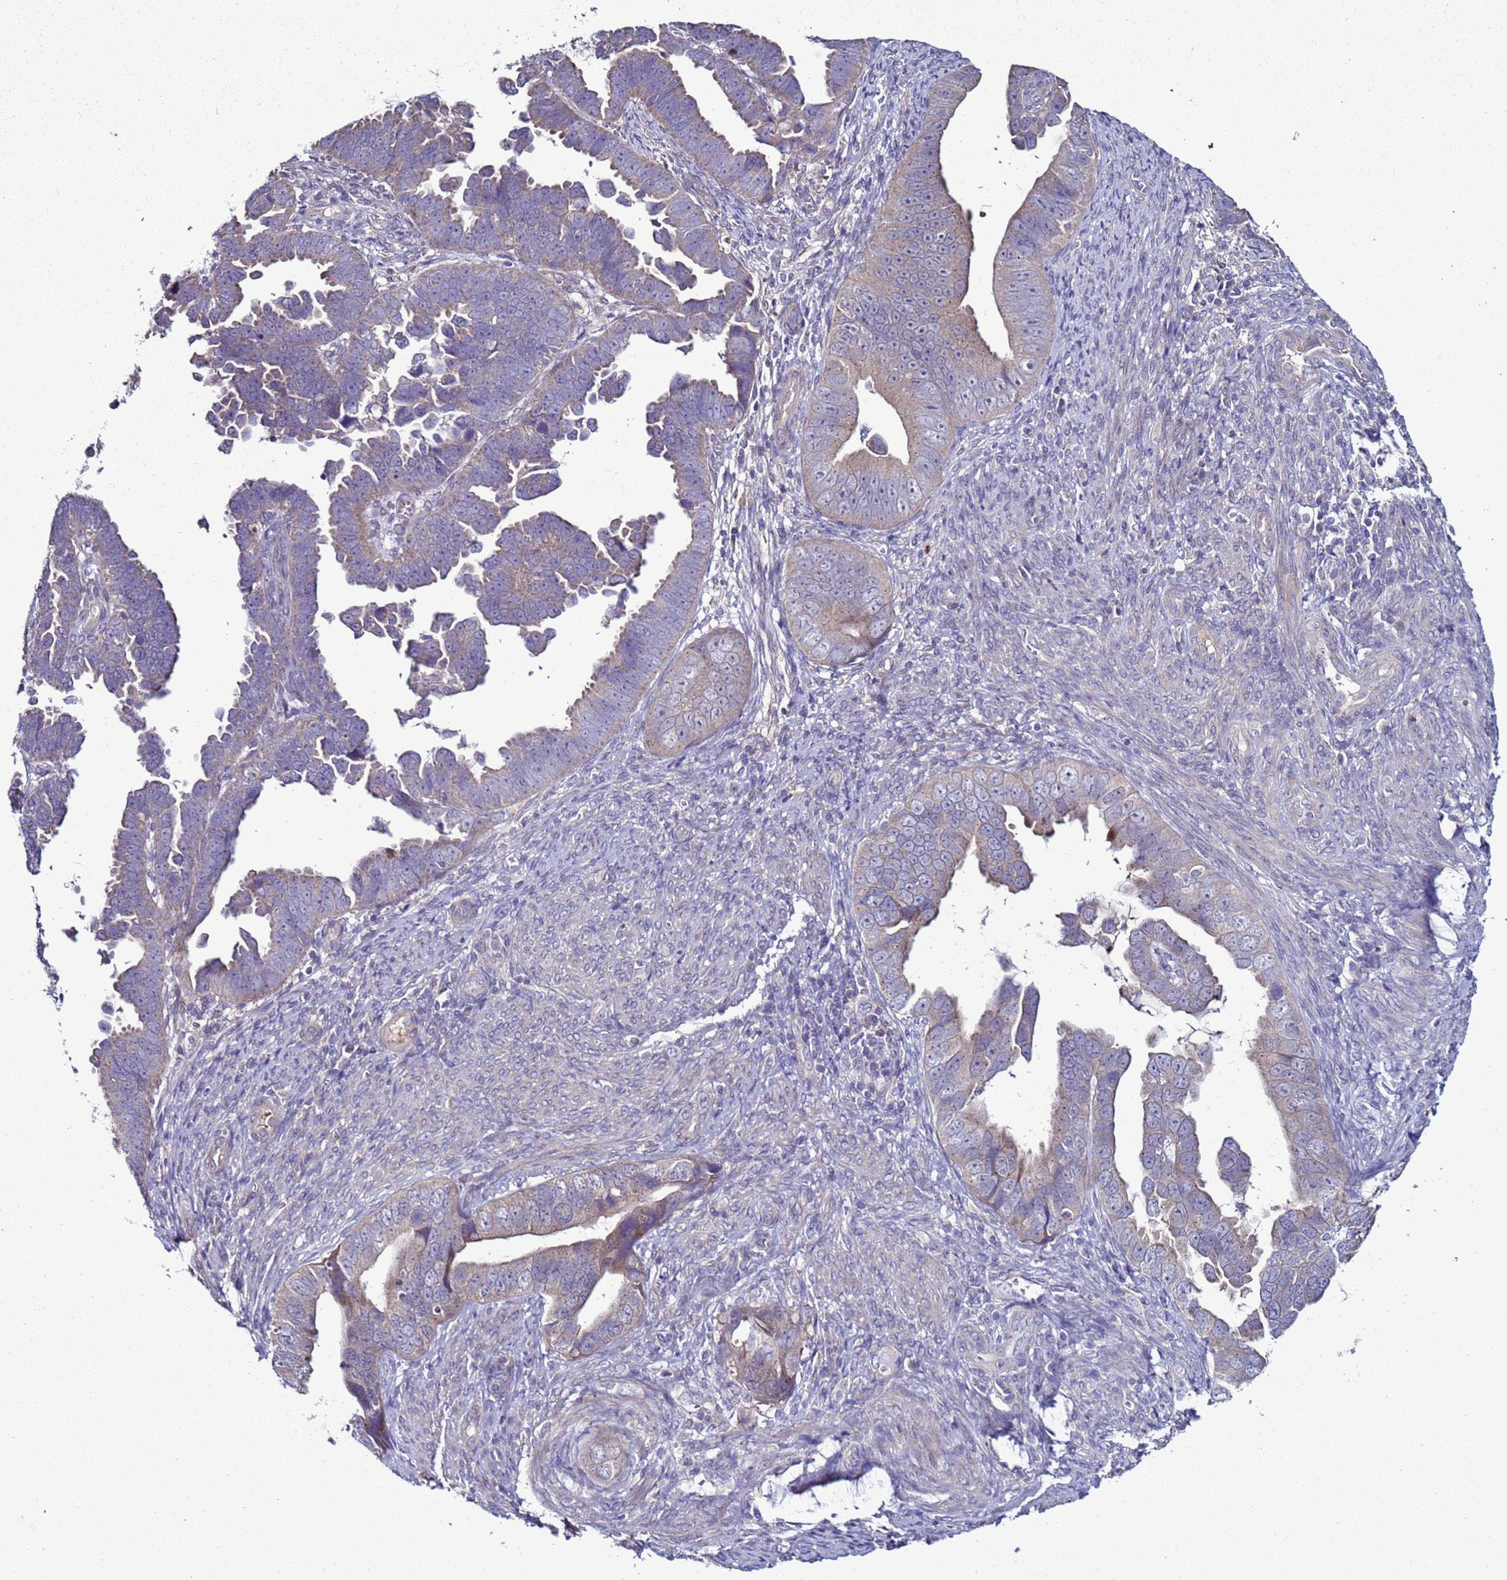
{"staining": {"intensity": "weak", "quantity": "<25%", "location": "cytoplasmic/membranous"}, "tissue": "endometrial cancer", "cell_type": "Tumor cells", "image_type": "cancer", "snomed": [{"axis": "morphology", "description": "Adenocarcinoma, NOS"}, {"axis": "topography", "description": "Endometrium"}], "caption": "High magnification brightfield microscopy of endometrial adenocarcinoma stained with DAB (3,3'-diaminobenzidine) (brown) and counterstained with hematoxylin (blue): tumor cells show no significant staining.", "gene": "RABL2B", "patient": {"sex": "female", "age": 75}}